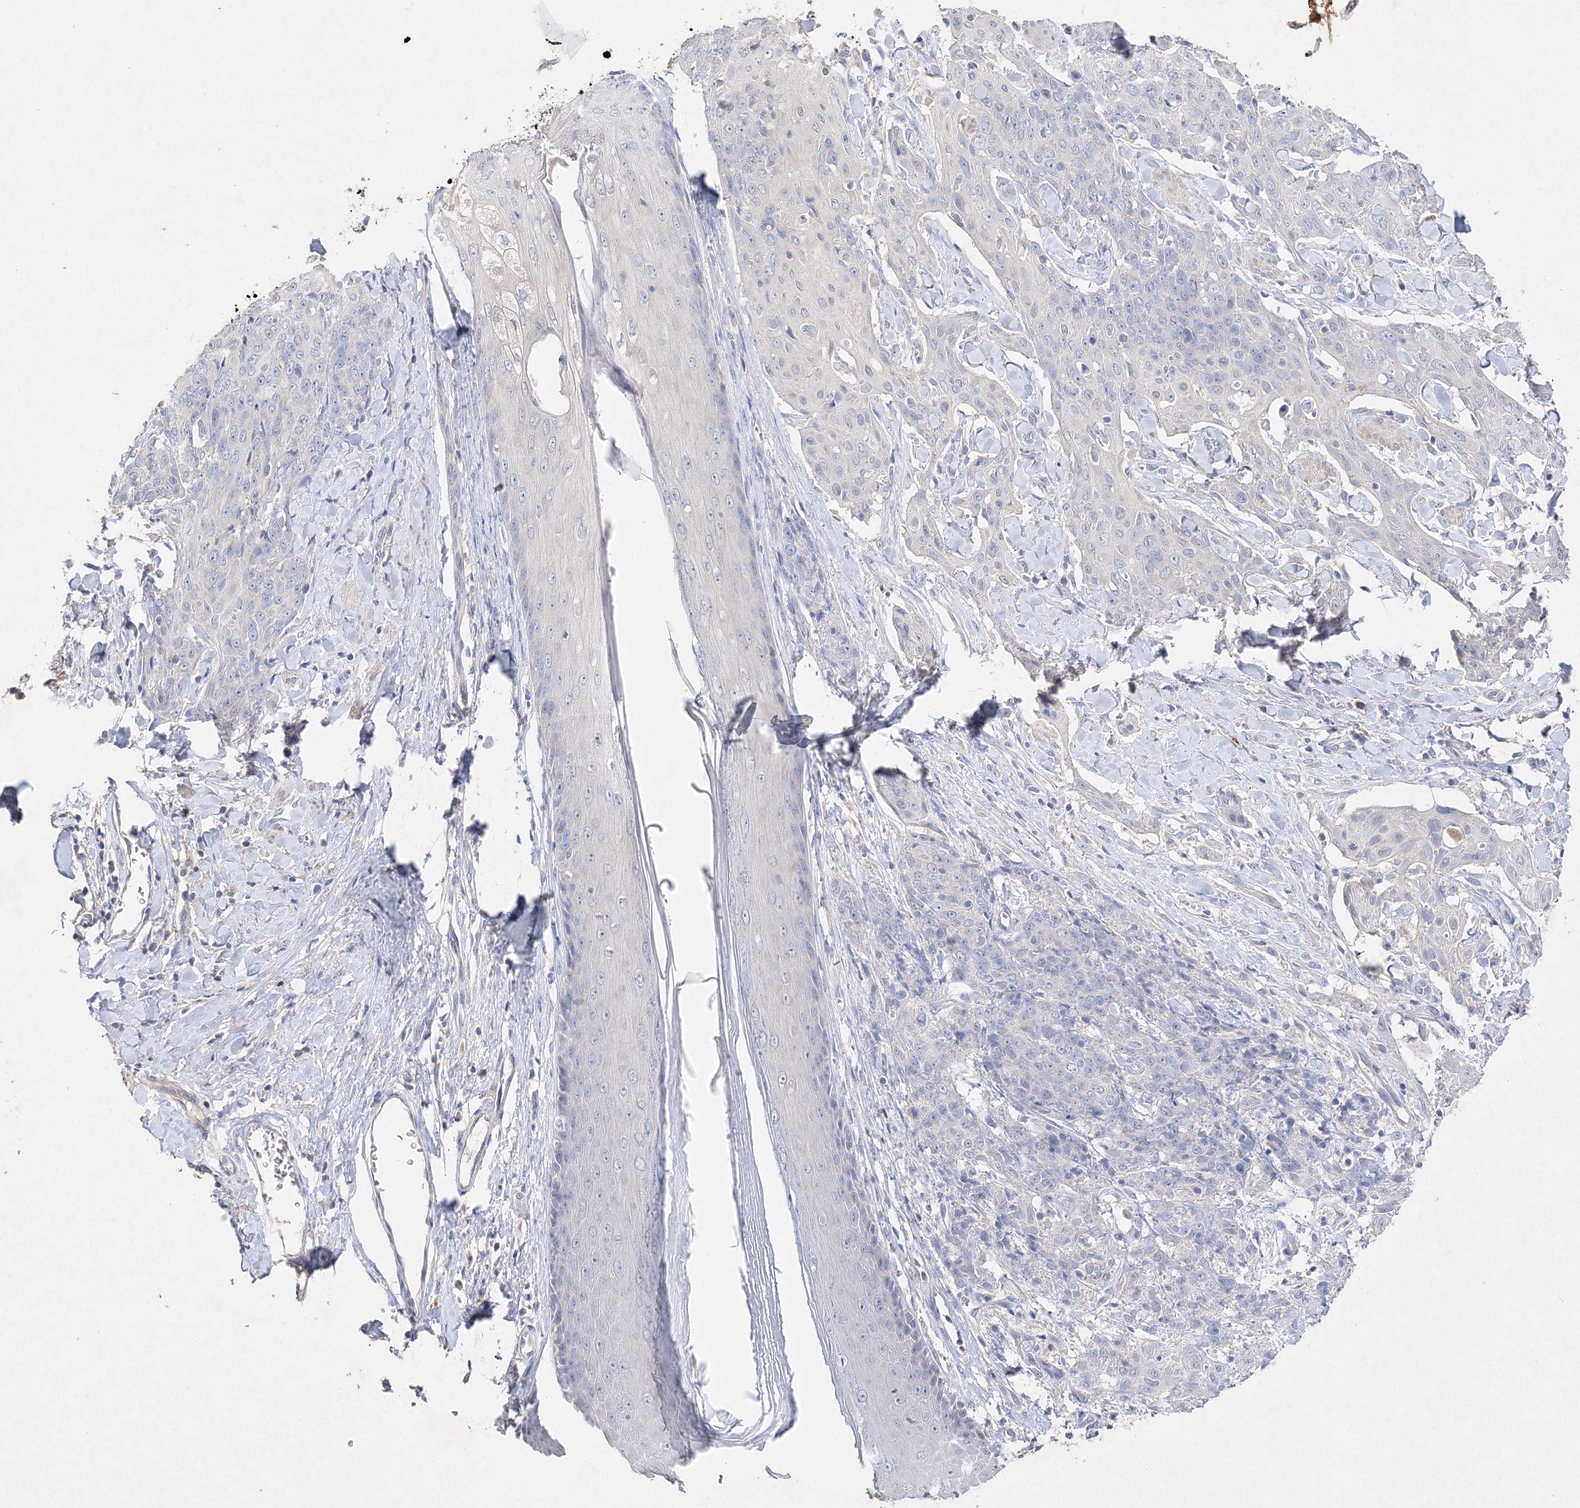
{"staining": {"intensity": "negative", "quantity": "none", "location": "none"}, "tissue": "skin cancer", "cell_type": "Tumor cells", "image_type": "cancer", "snomed": [{"axis": "morphology", "description": "Squamous cell carcinoma, NOS"}, {"axis": "topography", "description": "Skin"}, {"axis": "topography", "description": "Vulva"}], "caption": "An image of human squamous cell carcinoma (skin) is negative for staining in tumor cells.", "gene": "GLS", "patient": {"sex": "female", "age": 85}}